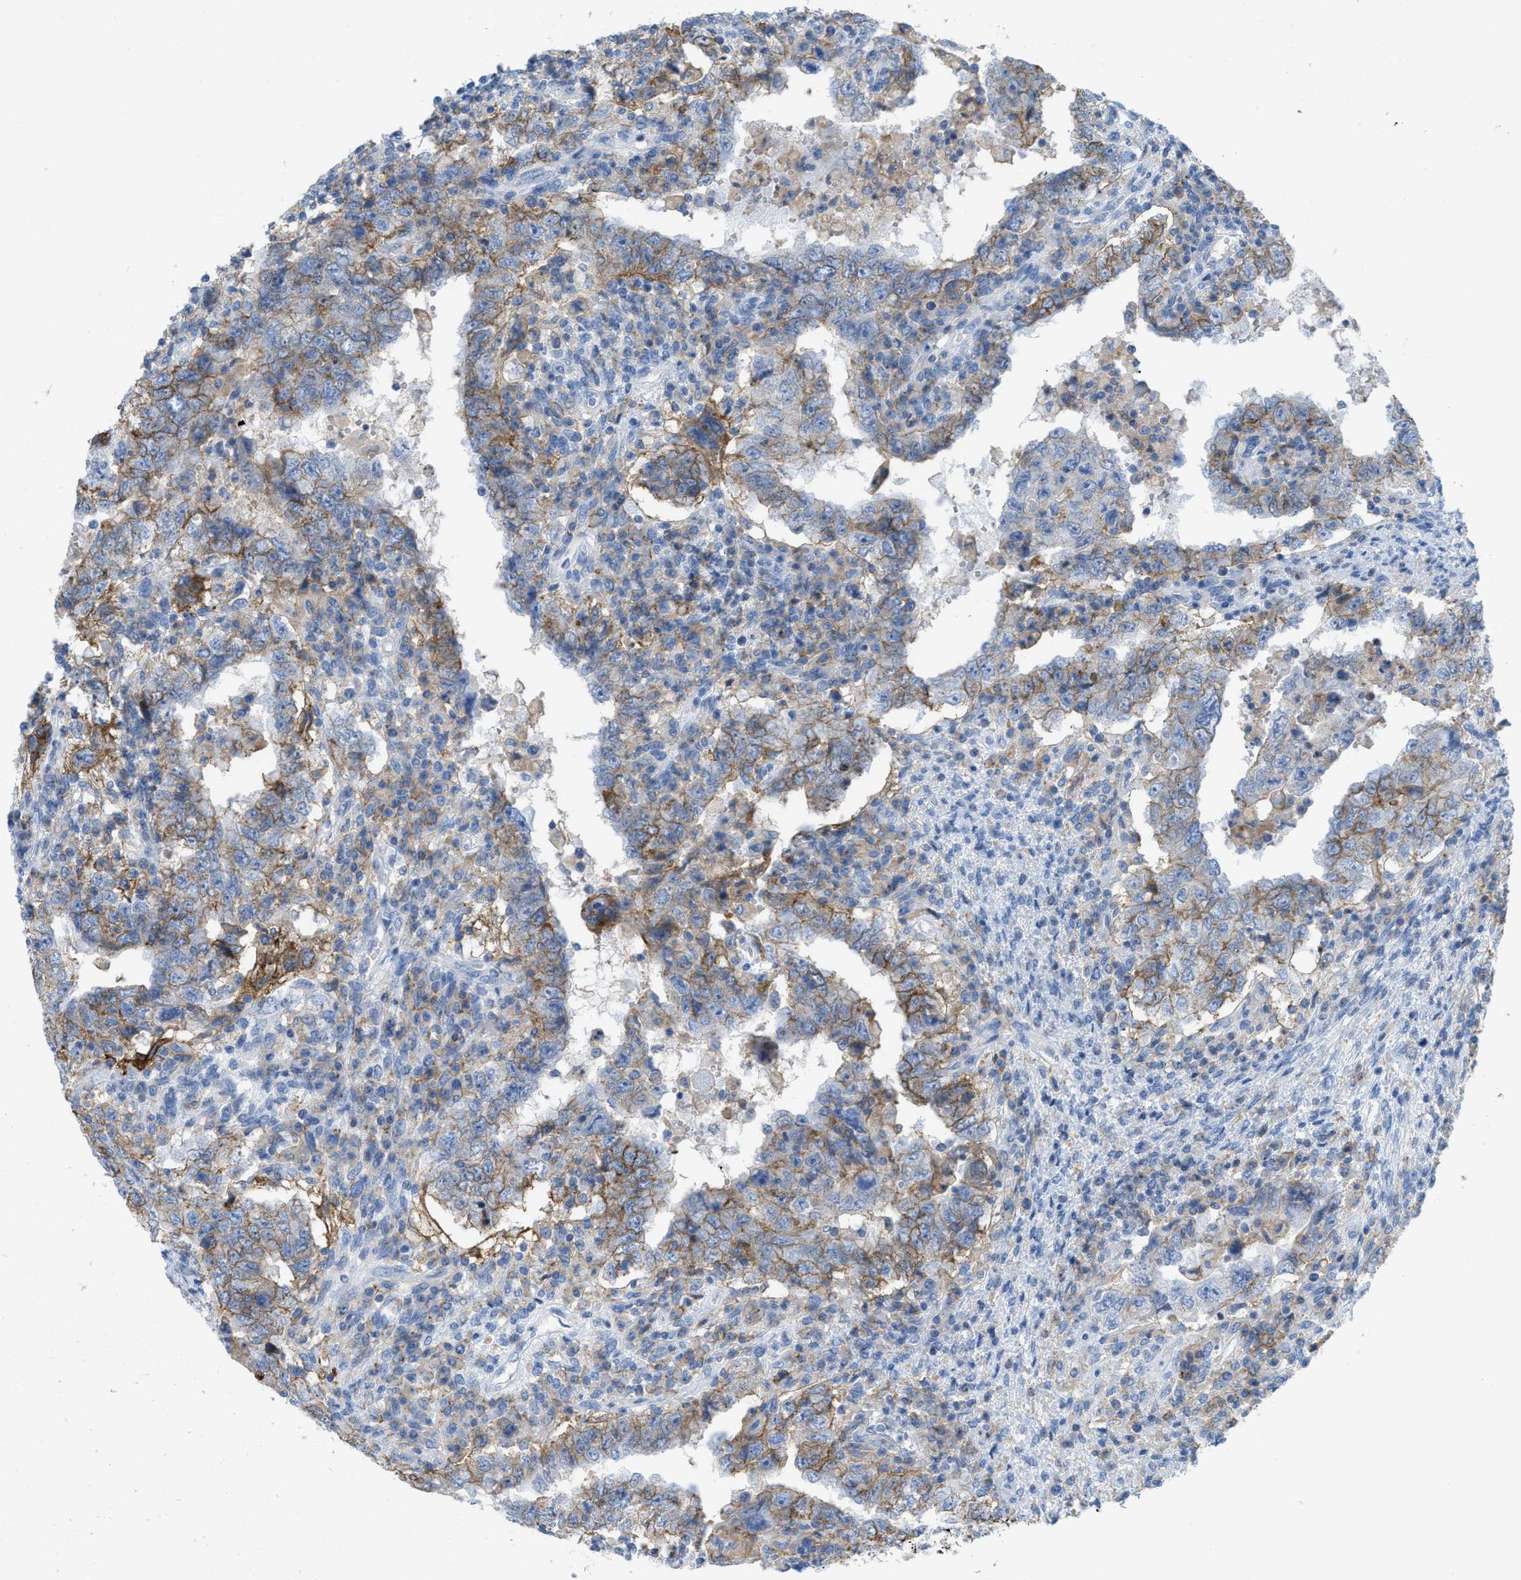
{"staining": {"intensity": "moderate", "quantity": "25%-75%", "location": "cytoplasmic/membranous"}, "tissue": "testis cancer", "cell_type": "Tumor cells", "image_type": "cancer", "snomed": [{"axis": "morphology", "description": "Carcinoma, Embryonal, NOS"}, {"axis": "topography", "description": "Testis"}], "caption": "Immunohistochemistry (DAB) staining of human testis cancer displays moderate cytoplasmic/membranous protein positivity in approximately 25%-75% of tumor cells. Using DAB (3,3'-diaminobenzidine) (brown) and hematoxylin (blue) stains, captured at high magnification using brightfield microscopy.", "gene": "SLC3A2", "patient": {"sex": "male", "age": 26}}